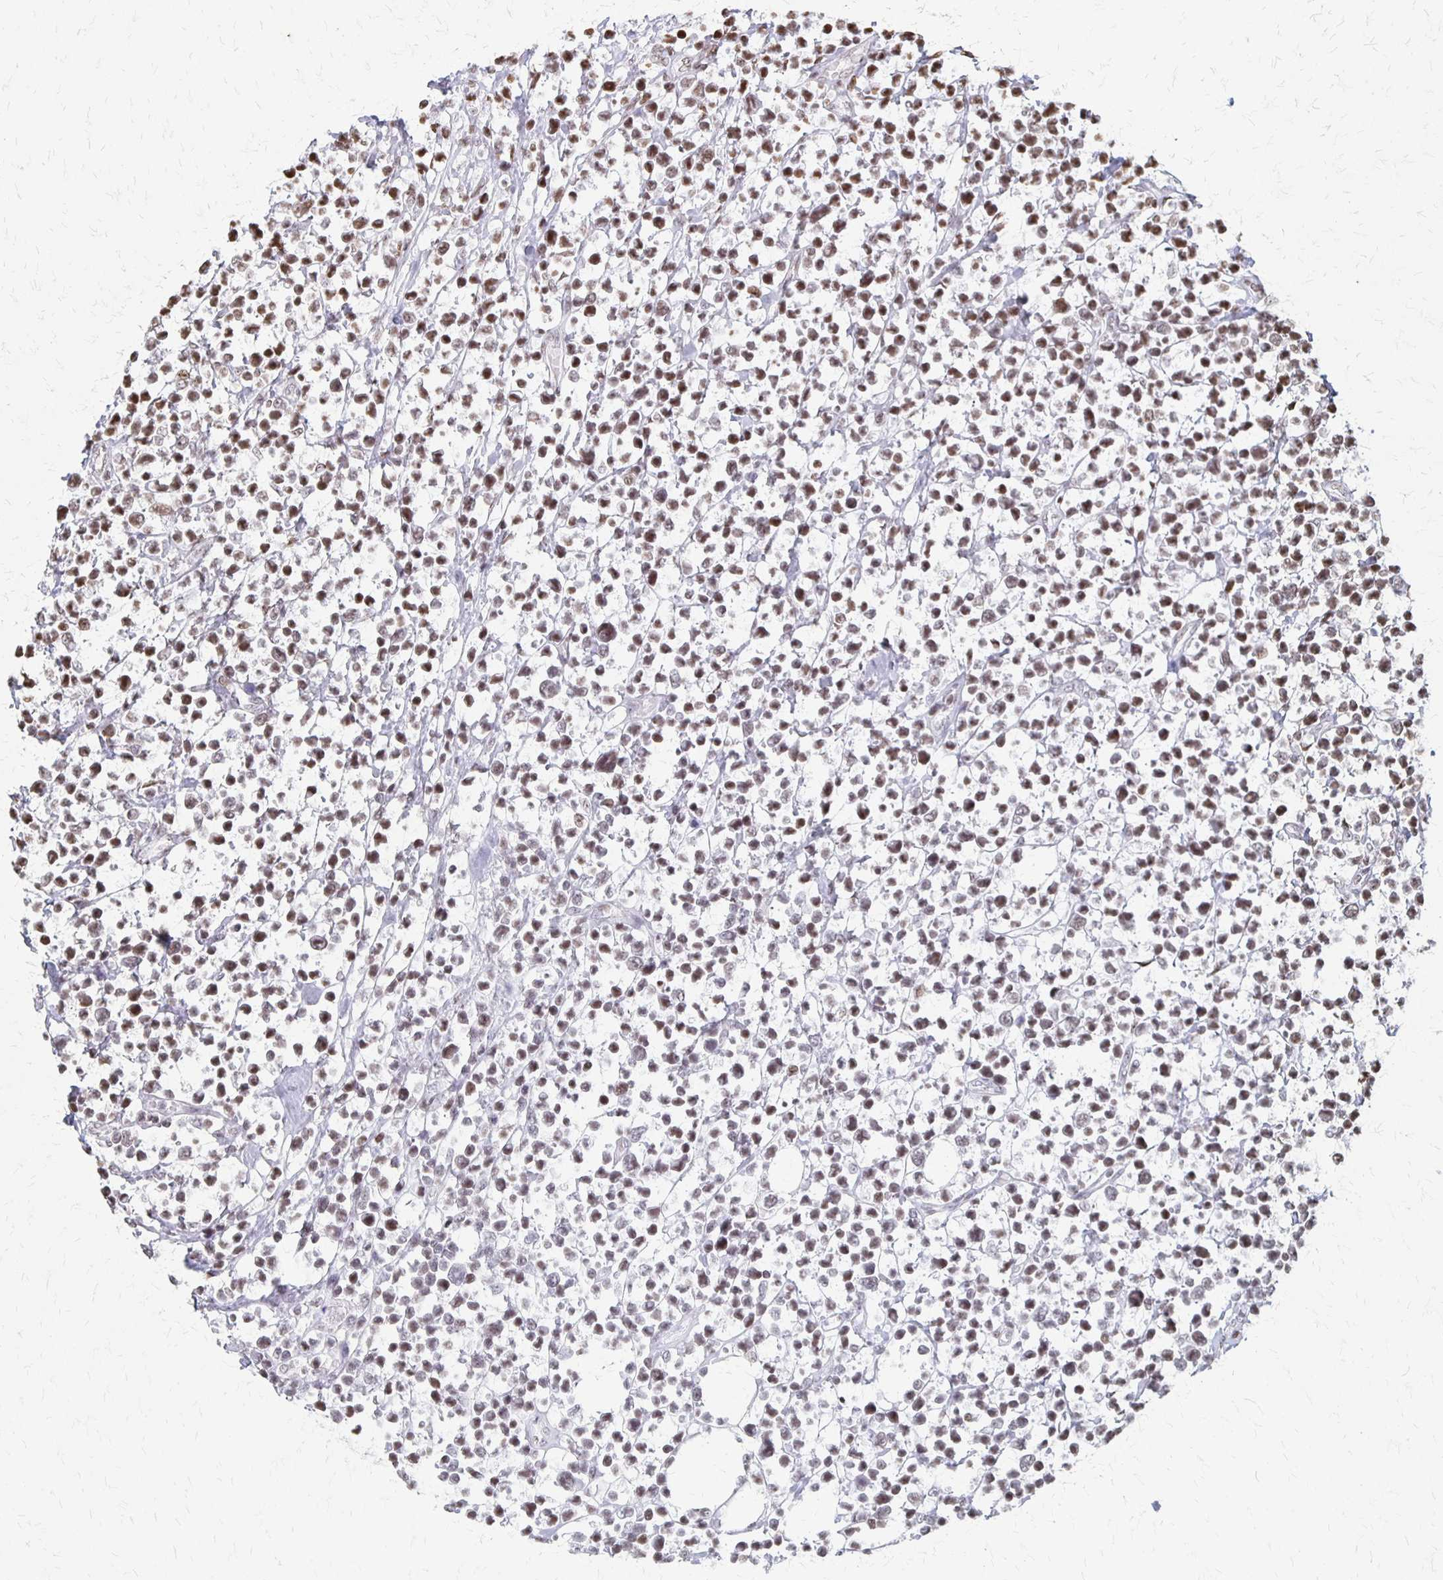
{"staining": {"intensity": "weak", "quantity": ">75%", "location": "nuclear"}, "tissue": "lymphoma", "cell_type": "Tumor cells", "image_type": "cancer", "snomed": [{"axis": "morphology", "description": "Malignant lymphoma, non-Hodgkin's type, Low grade"}, {"axis": "topography", "description": "Lymph node"}], "caption": "Immunohistochemical staining of malignant lymphoma, non-Hodgkin's type (low-grade) shows low levels of weak nuclear protein staining in approximately >75% of tumor cells.", "gene": "ZNF280C", "patient": {"sex": "male", "age": 60}}